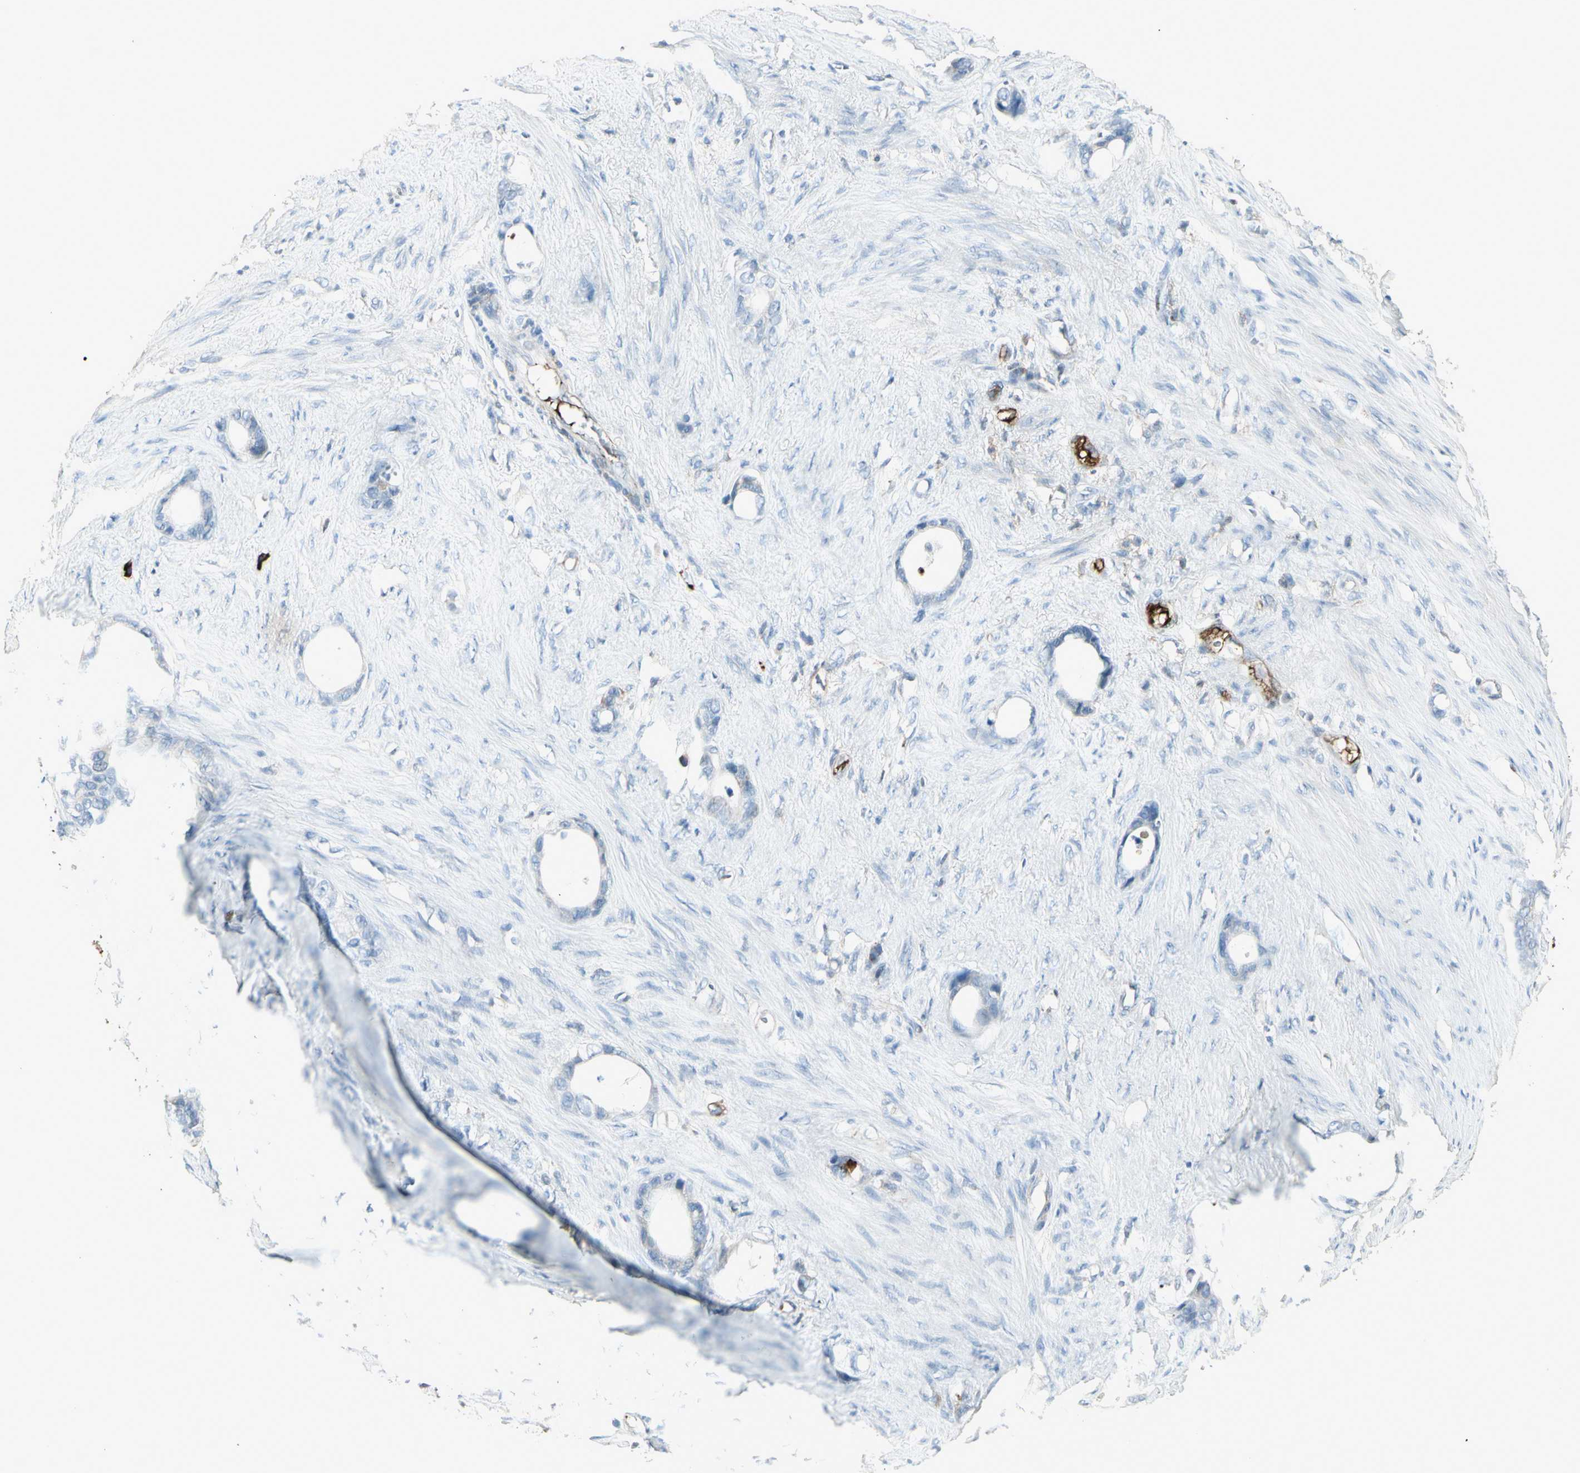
{"staining": {"intensity": "negative", "quantity": "none", "location": "none"}, "tissue": "stomach cancer", "cell_type": "Tumor cells", "image_type": "cancer", "snomed": [{"axis": "morphology", "description": "Adenocarcinoma, NOS"}, {"axis": "topography", "description": "Stomach"}], "caption": "This is a photomicrograph of immunohistochemistry staining of stomach cancer, which shows no expression in tumor cells.", "gene": "IGHG1", "patient": {"sex": "female", "age": 75}}